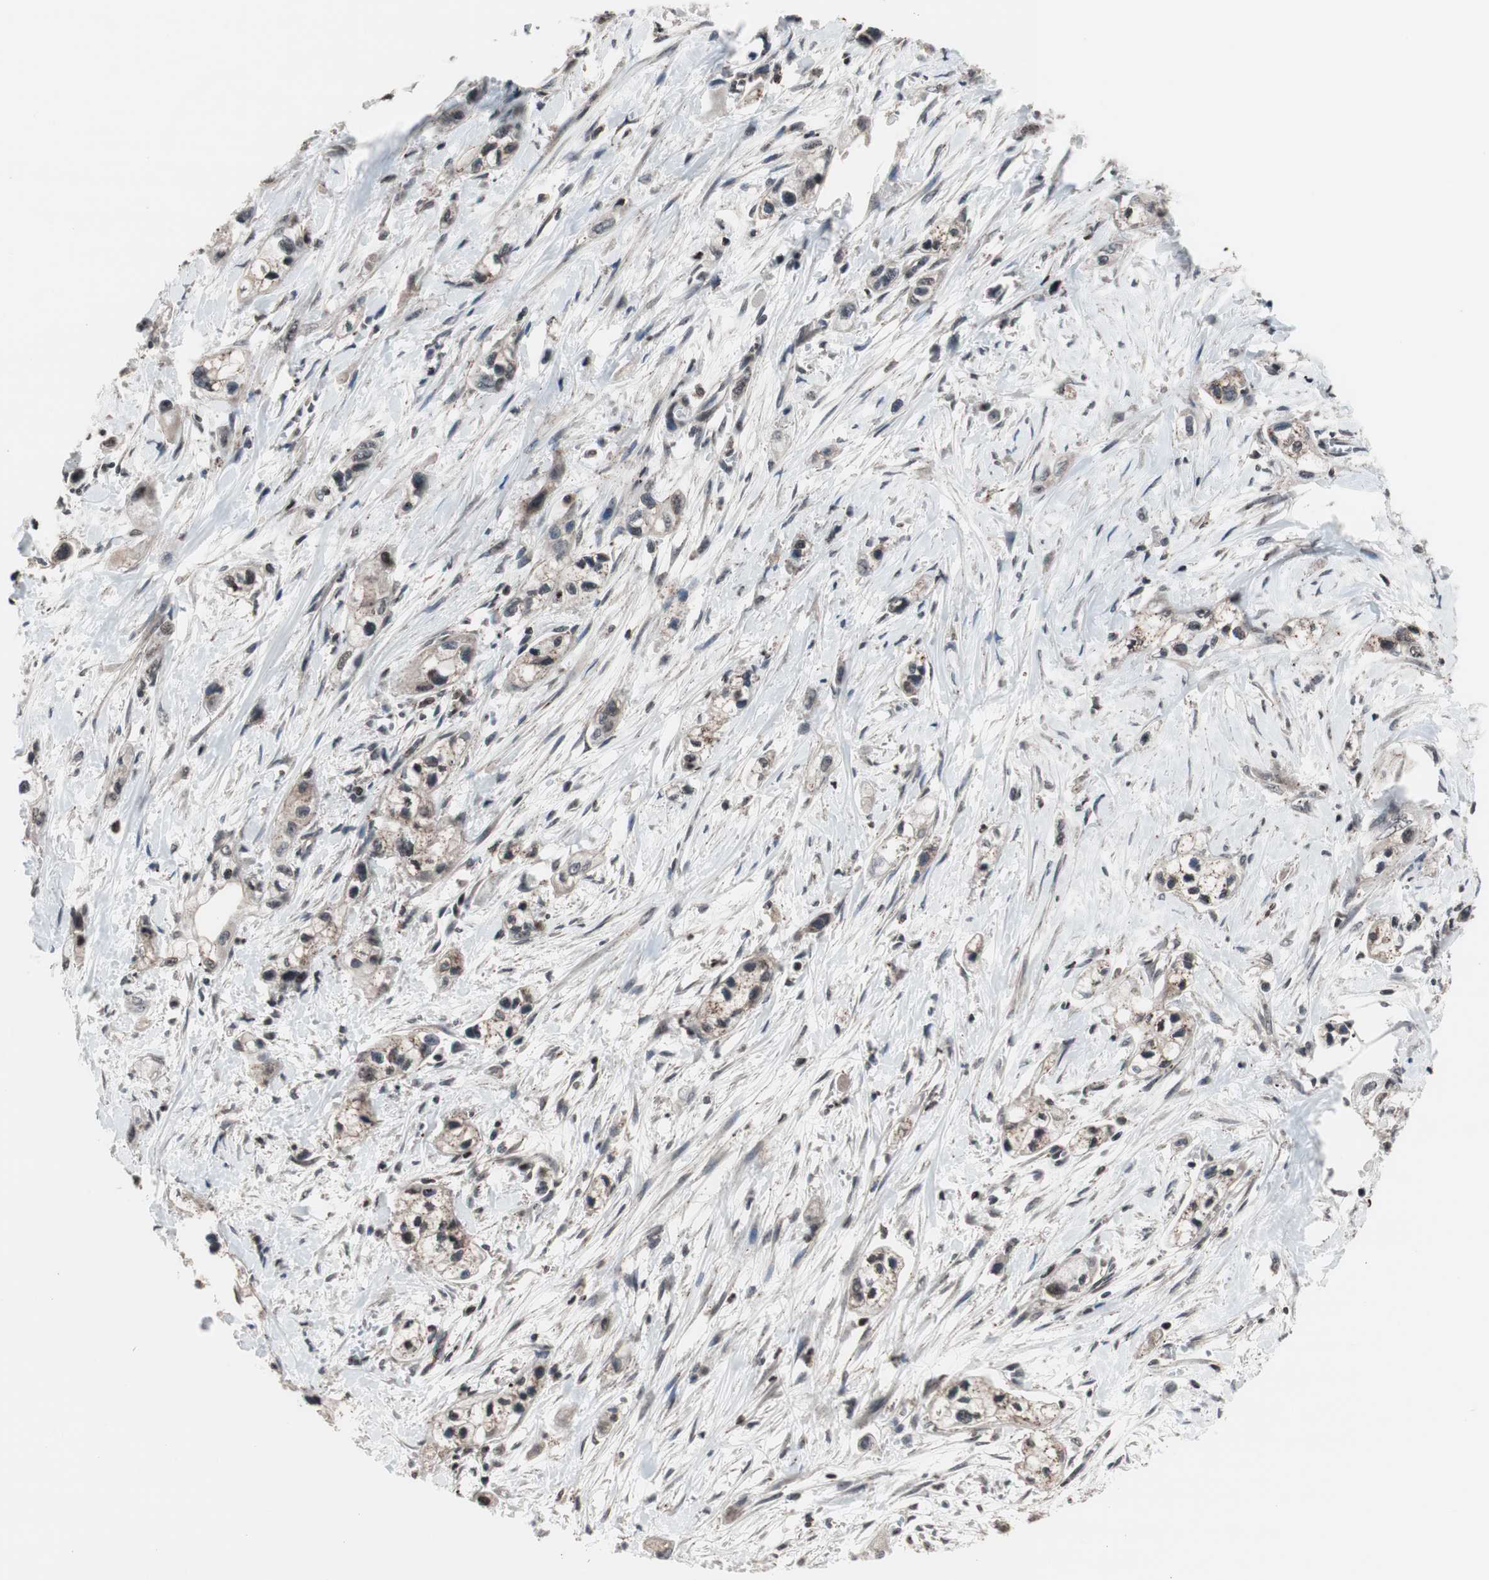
{"staining": {"intensity": "weak", "quantity": ">75%", "location": "cytoplasmic/membranous"}, "tissue": "pancreatic cancer", "cell_type": "Tumor cells", "image_type": "cancer", "snomed": [{"axis": "morphology", "description": "Adenocarcinoma, NOS"}, {"axis": "topography", "description": "Pancreas"}], "caption": "Pancreatic adenocarcinoma stained with DAB (3,3'-diaminobenzidine) immunohistochemistry (IHC) displays low levels of weak cytoplasmic/membranous expression in about >75% of tumor cells. The staining is performed using DAB brown chromogen to label protein expression. The nuclei are counter-stained blue using hematoxylin.", "gene": "RFC1", "patient": {"sex": "male", "age": 74}}